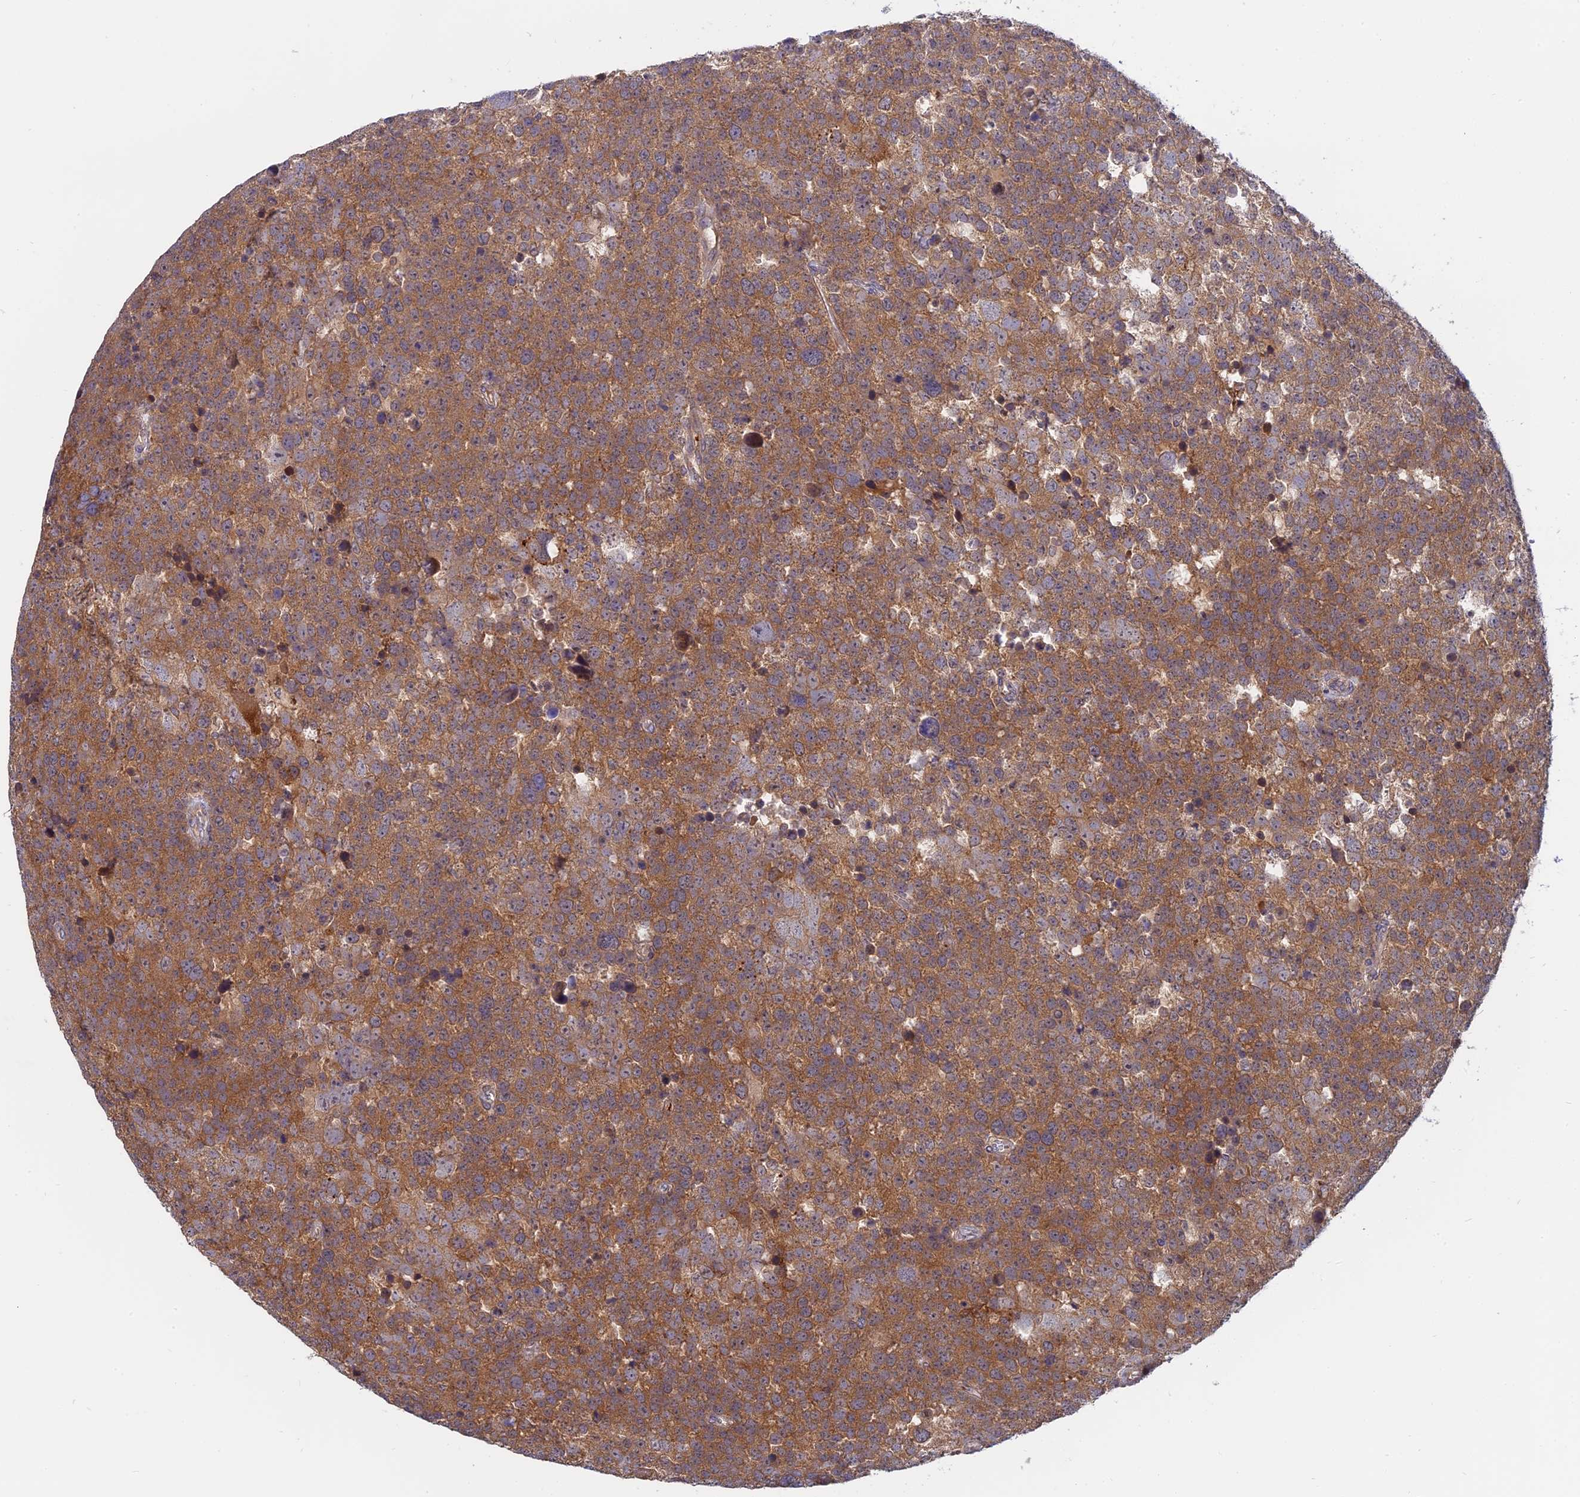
{"staining": {"intensity": "moderate", "quantity": ">75%", "location": "cytoplasmic/membranous"}, "tissue": "testis cancer", "cell_type": "Tumor cells", "image_type": "cancer", "snomed": [{"axis": "morphology", "description": "Seminoma, NOS"}, {"axis": "topography", "description": "Testis"}], "caption": "Immunohistochemistry (IHC) histopathology image of neoplastic tissue: testis seminoma stained using immunohistochemistry (IHC) exhibits medium levels of moderate protein expression localized specifically in the cytoplasmic/membranous of tumor cells, appearing as a cytoplasmic/membranous brown color.", "gene": "IL21R", "patient": {"sex": "male", "age": 71}}